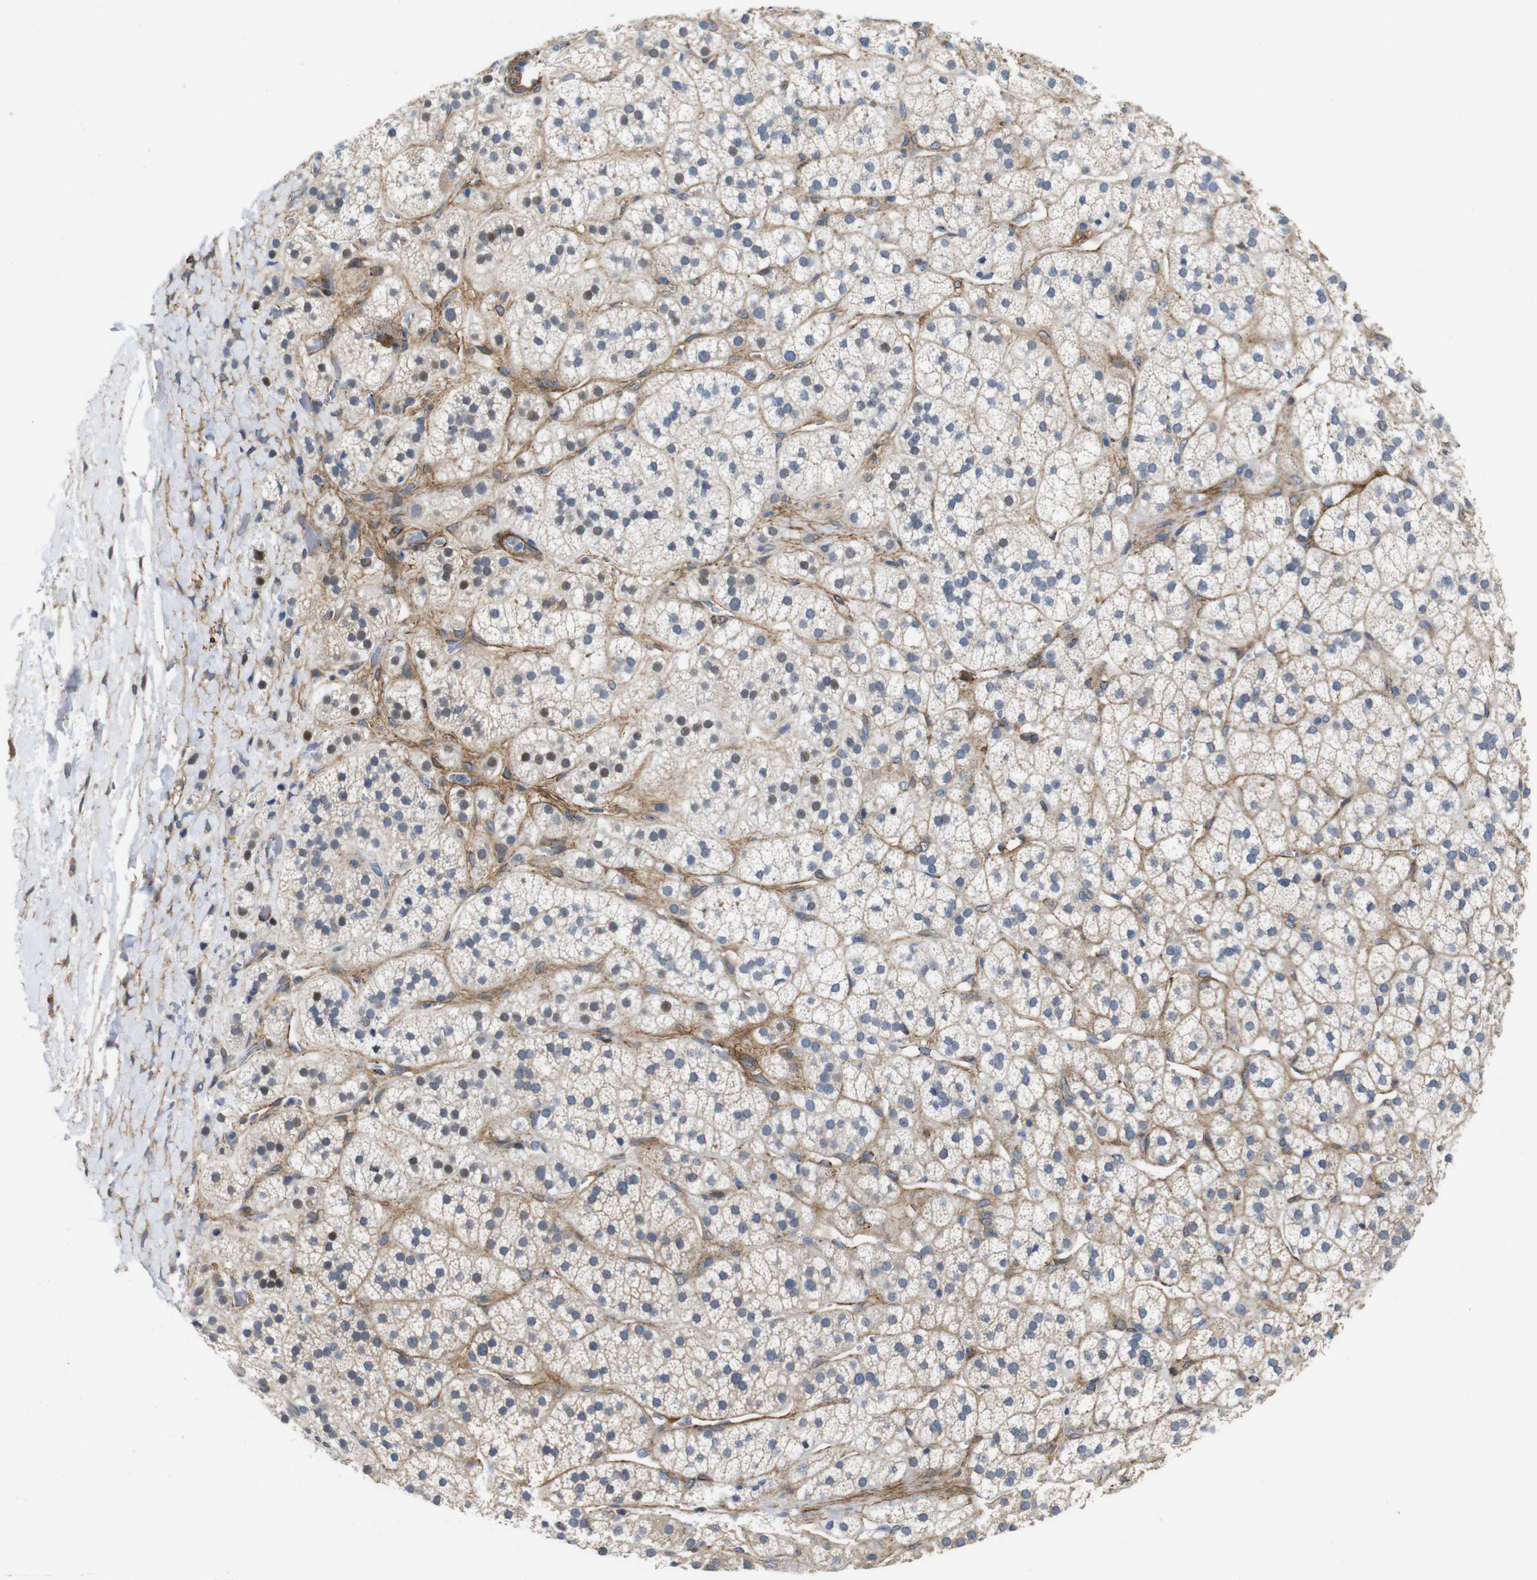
{"staining": {"intensity": "weak", "quantity": ">75%", "location": "cytoplasmic/membranous"}, "tissue": "adrenal gland", "cell_type": "Glandular cells", "image_type": "normal", "snomed": [{"axis": "morphology", "description": "Normal tissue, NOS"}, {"axis": "topography", "description": "Adrenal gland"}], "caption": "IHC micrograph of benign adrenal gland: adrenal gland stained using IHC reveals low levels of weak protein expression localized specifically in the cytoplasmic/membranous of glandular cells, appearing as a cytoplasmic/membranous brown color.", "gene": "GGT7", "patient": {"sex": "male", "age": 56}}